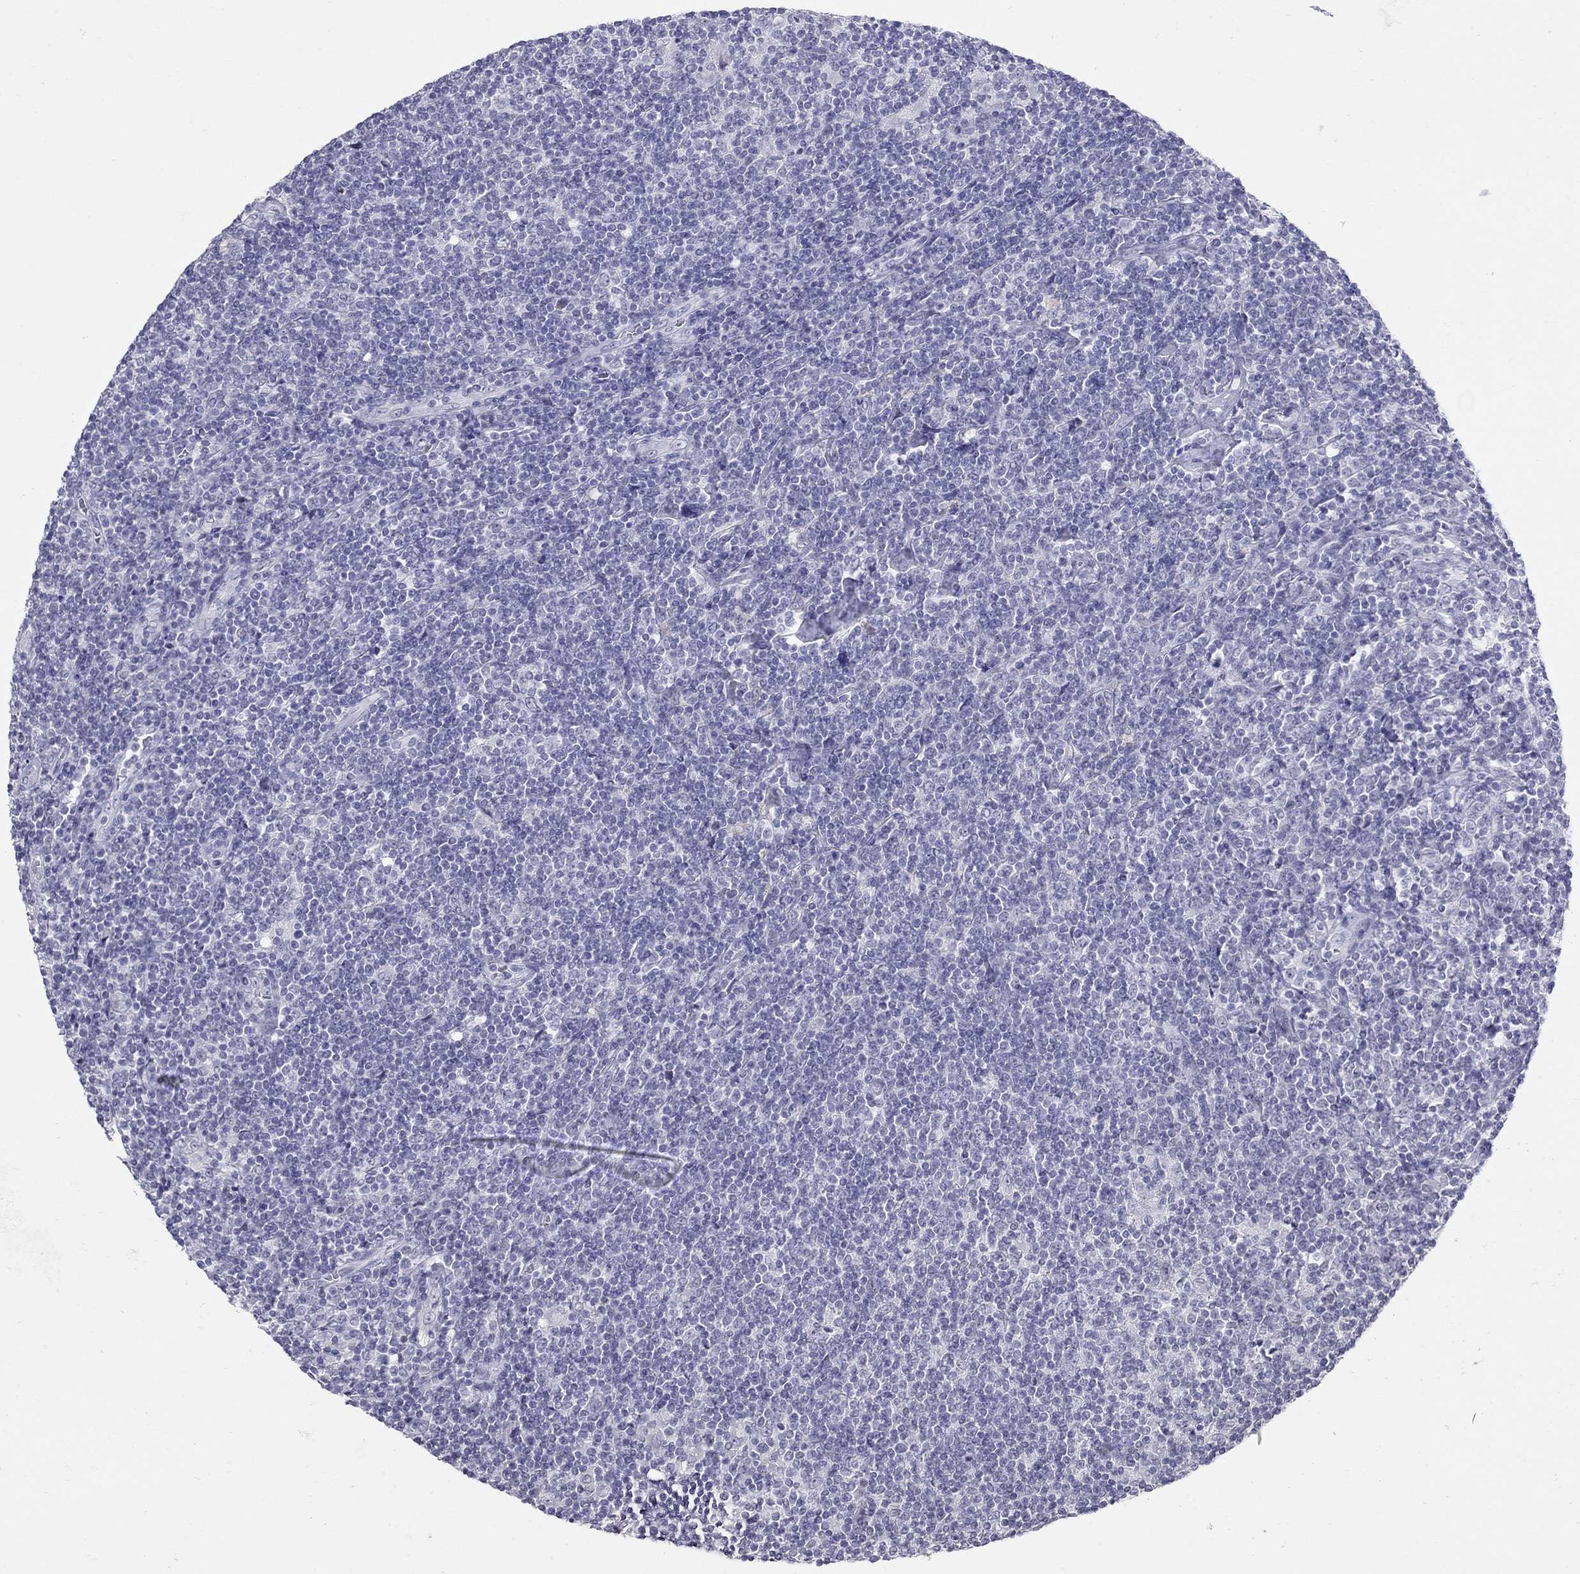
{"staining": {"intensity": "negative", "quantity": "none", "location": "none"}, "tissue": "lymphoma", "cell_type": "Tumor cells", "image_type": "cancer", "snomed": [{"axis": "morphology", "description": "Hodgkin's disease, NOS"}, {"axis": "topography", "description": "Lymph node"}], "caption": "This is an immunohistochemistry (IHC) histopathology image of Hodgkin's disease. There is no staining in tumor cells.", "gene": "JHY", "patient": {"sex": "male", "age": 40}}